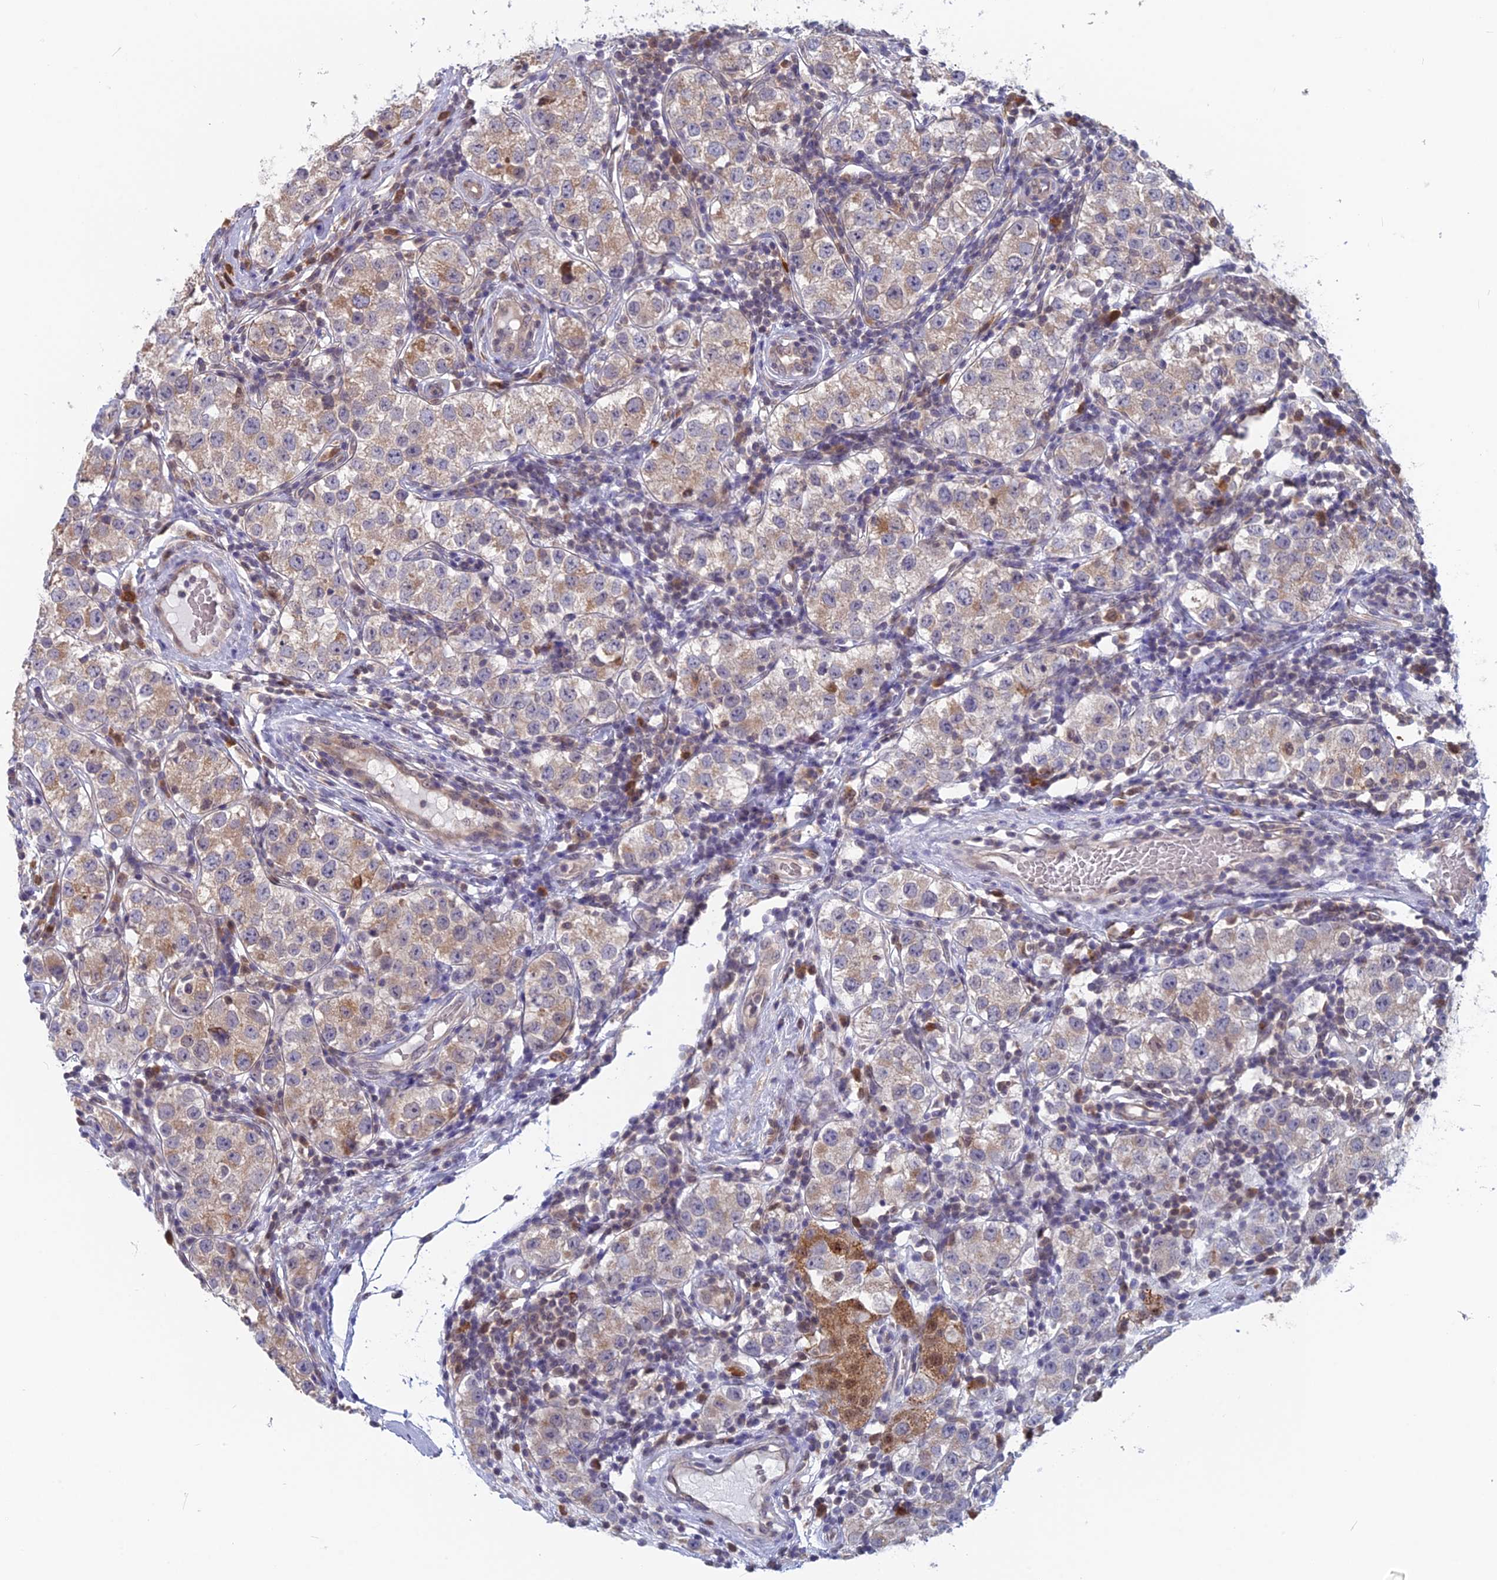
{"staining": {"intensity": "weak", "quantity": "<25%", "location": "cytoplasmic/membranous"}, "tissue": "testis cancer", "cell_type": "Tumor cells", "image_type": "cancer", "snomed": [{"axis": "morphology", "description": "Seminoma, NOS"}, {"axis": "topography", "description": "Testis"}], "caption": "An immunohistochemistry (IHC) photomicrograph of testis cancer is shown. There is no staining in tumor cells of testis cancer.", "gene": "MRI1", "patient": {"sex": "male", "age": 34}}